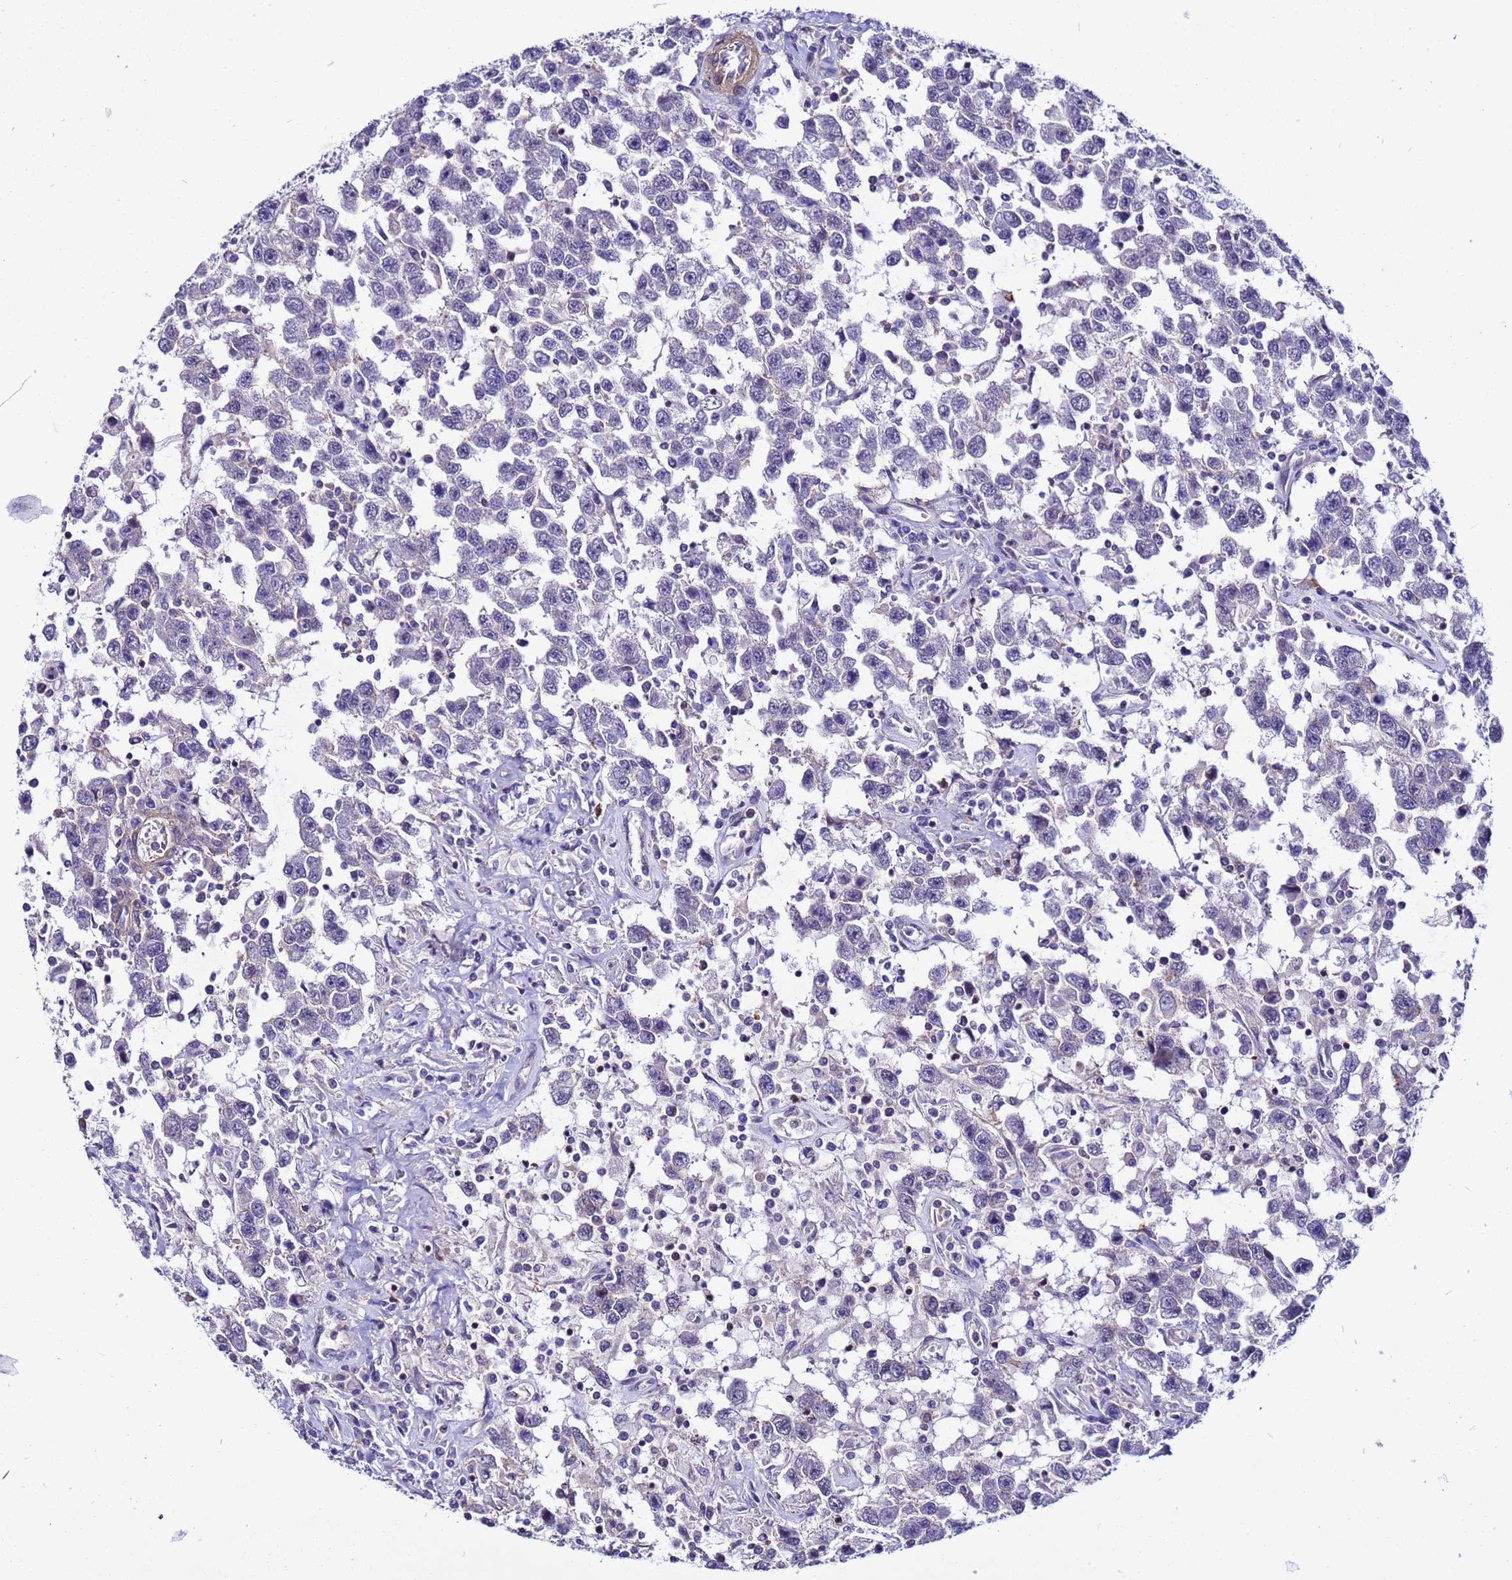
{"staining": {"intensity": "negative", "quantity": "none", "location": "none"}, "tissue": "testis cancer", "cell_type": "Tumor cells", "image_type": "cancer", "snomed": [{"axis": "morphology", "description": "Seminoma, NOS"}, {"axis": "topography", "description": "Testis"}], "caption": "DAB immunohistochemical staining of seminoma (testis) shows no significant staining in tumor cells. Brightfield microscopy of IHC stained with DAB (brown) and hematoxylin (blue), captured at high magnification.", "gene": "STK38", "patient": {"sex": "male", "age": 41}}